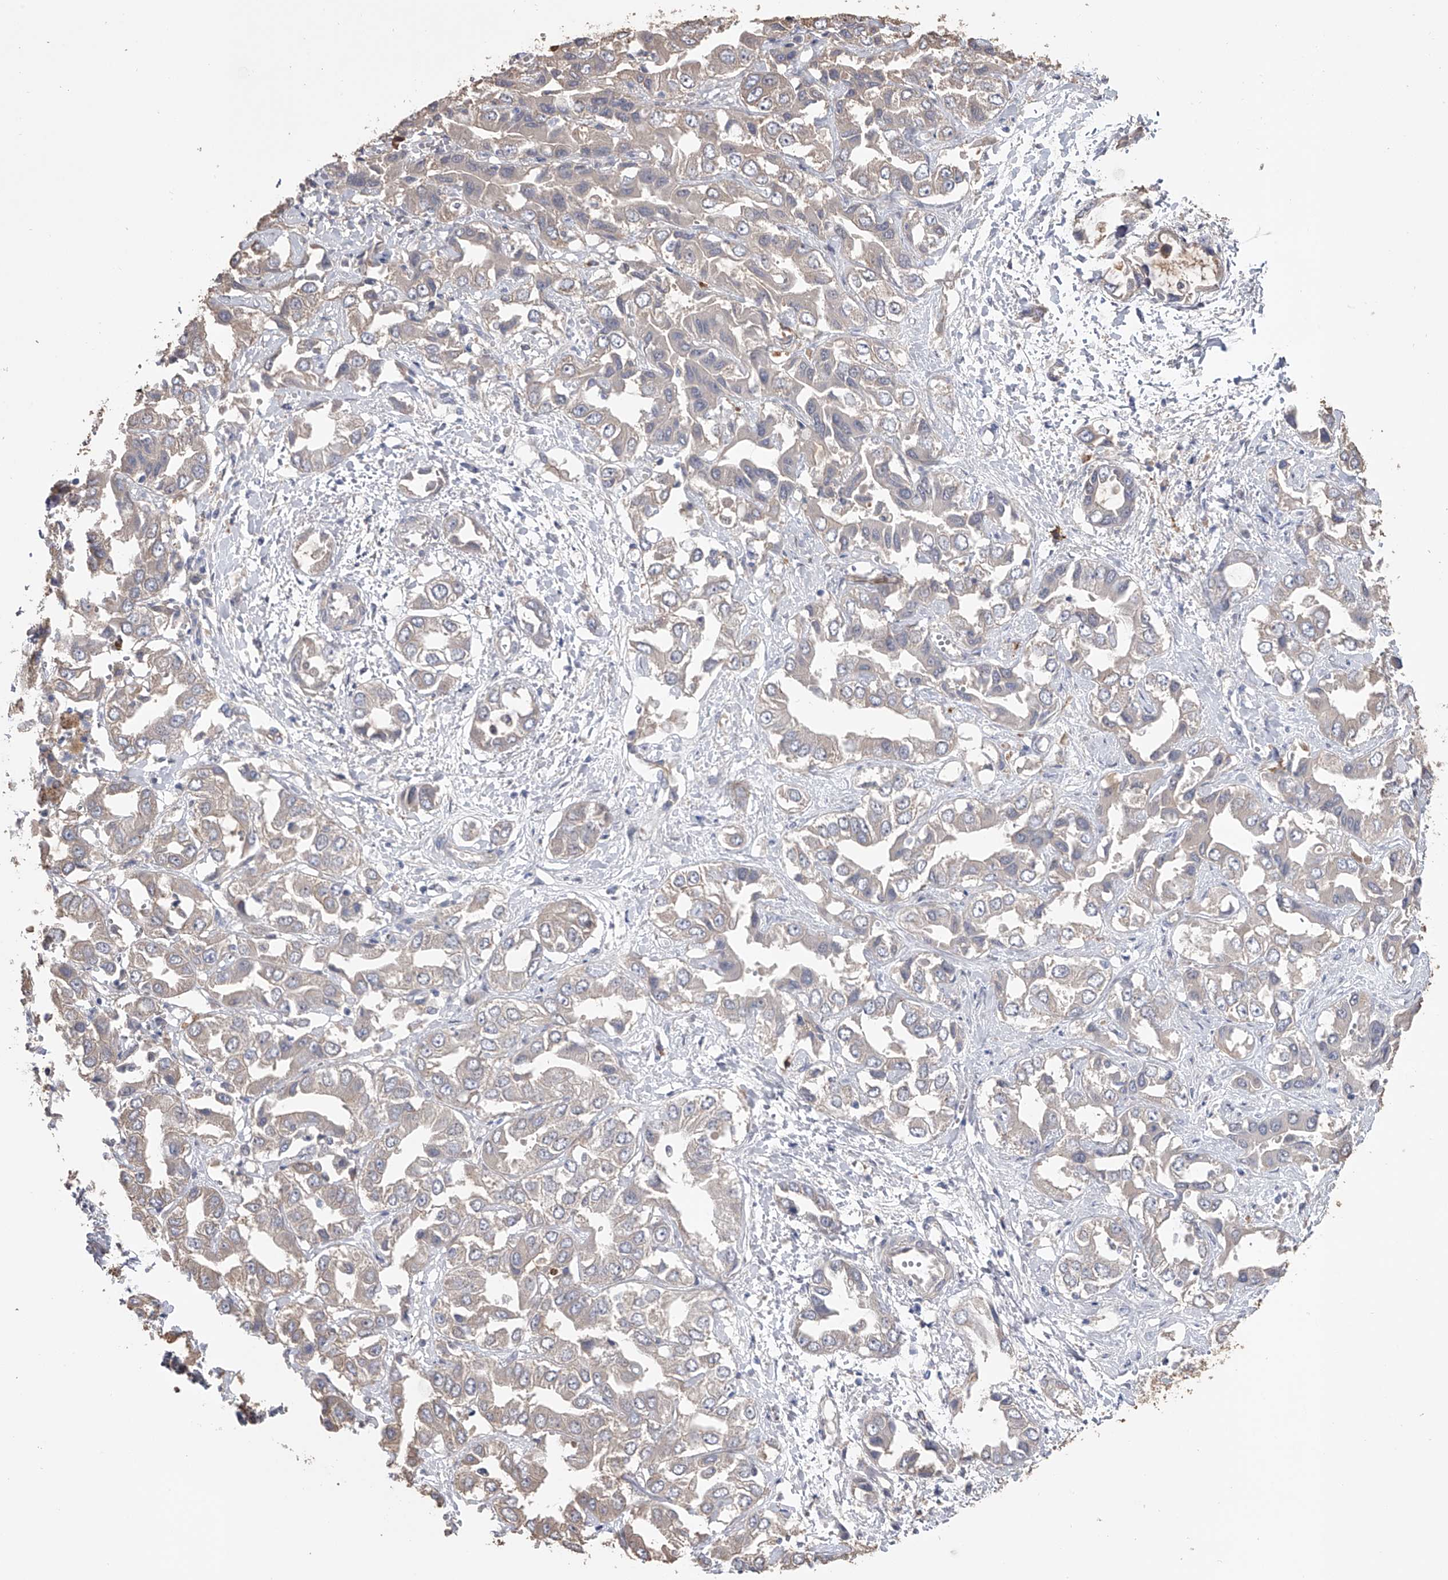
{"staining": {"intensity": "negative", "quantity": "none", "location": "none"}, "tissue": "liver cancer", "cell_type": "Tumor cells", "image_type": "cancer", "snomed": [{"axis": "morphology", "description": "Cholangiocarcinoma"}, {"axis": "topography", "description": "Liver"}], "caption": "Micrograph shows no protein expression in tumor cells of liver cholangiocarcinoma tissue.", "gene": "ZNF343", "patient": {"sex": "female", "age": 52}}